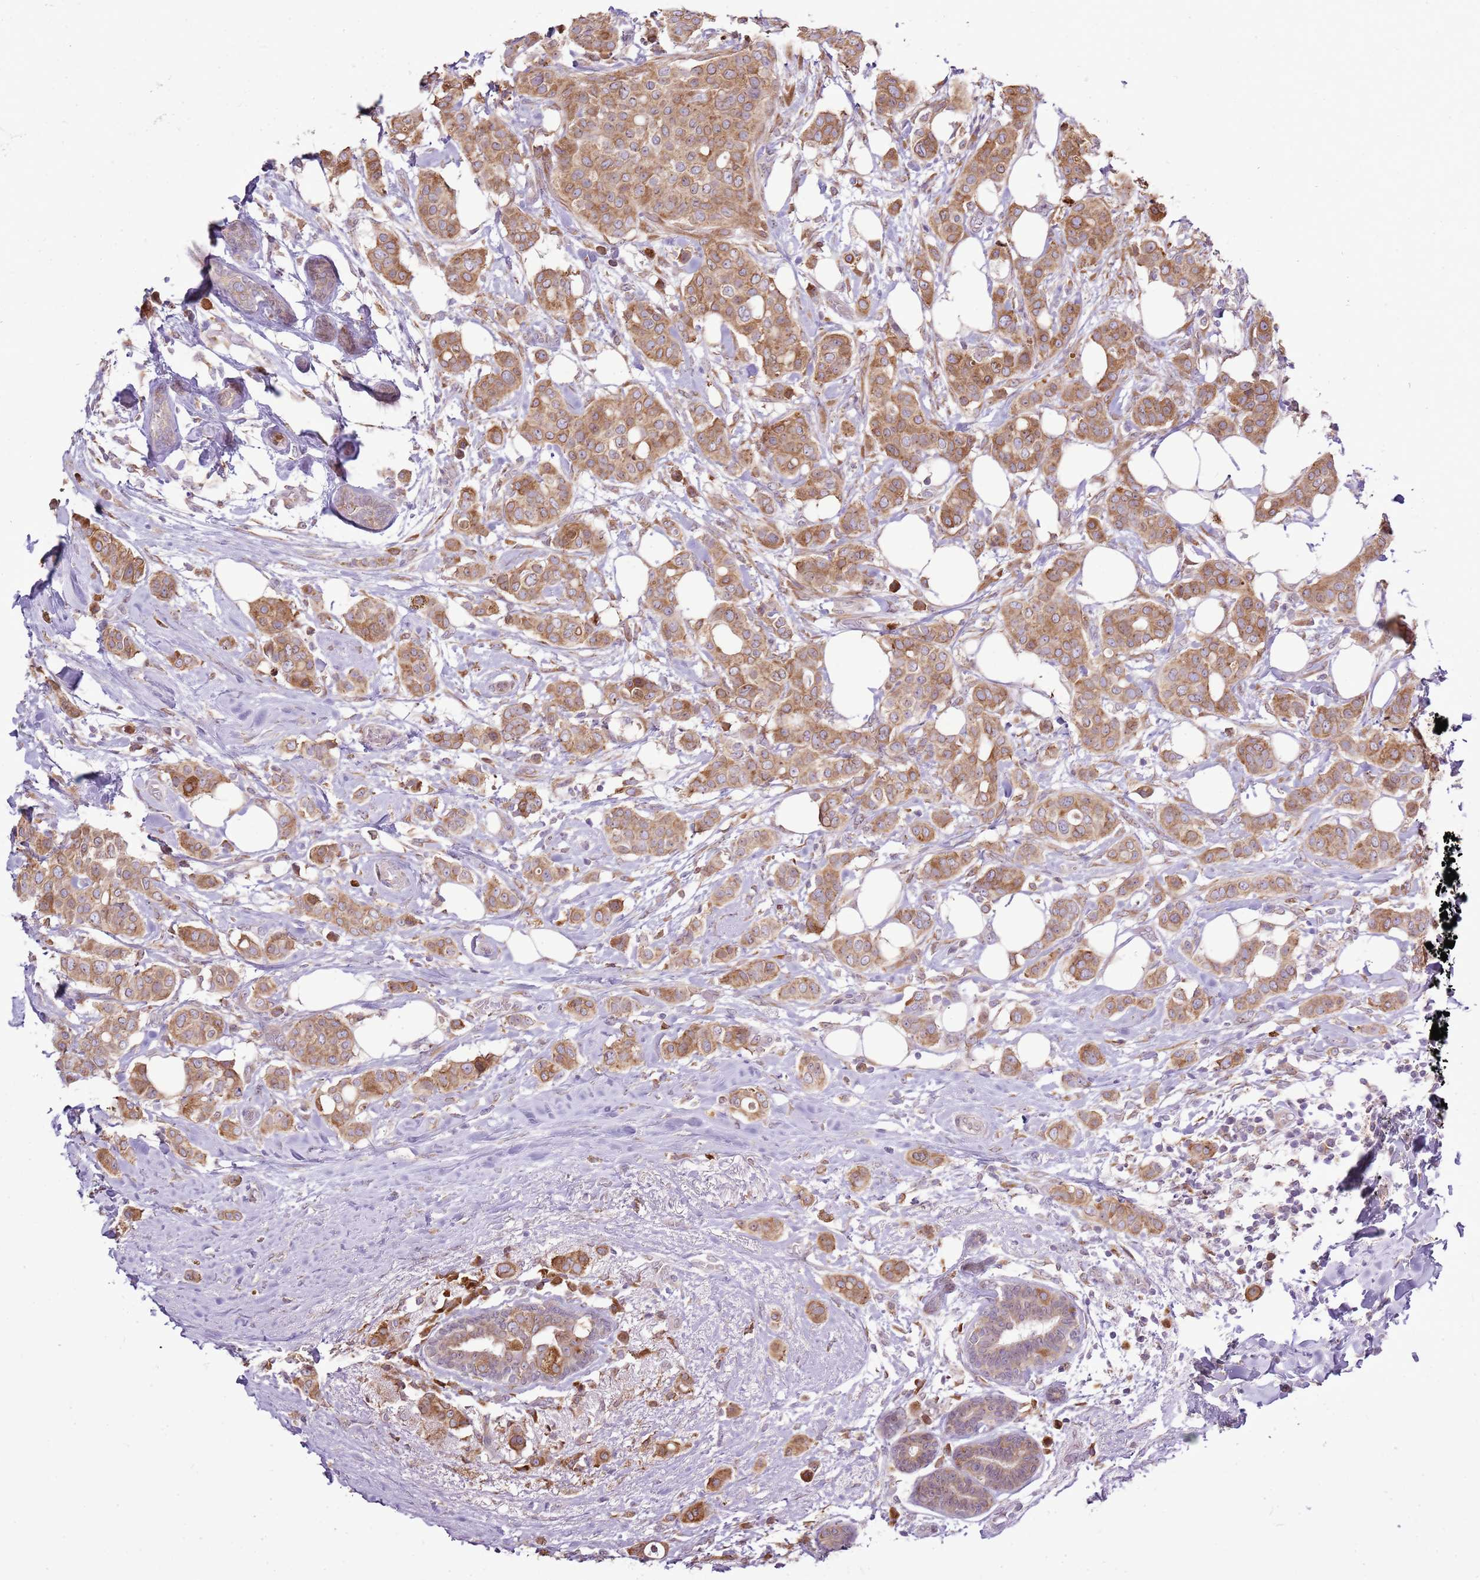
{"staining": {"intensity": "moderate", "quantity": ">75%", "location": "cytoplasmic/membranous"}, "tissue": "breast cancer", "cell_type": "Tumor cells", "image_type": "cancer", "snomed": [{"axis": "morphology", "description": "Lobular carcinoma"}, {"axis": "topography", "description": "Breast"}], "caption": "This is a photomicrograph of IHC staining of breast cancer, which shows moderate positivity in the cytoplasmic/membranous of tumor cells.", "gene": "TMED10", "patient": {"sex": "female", "age": 51}}